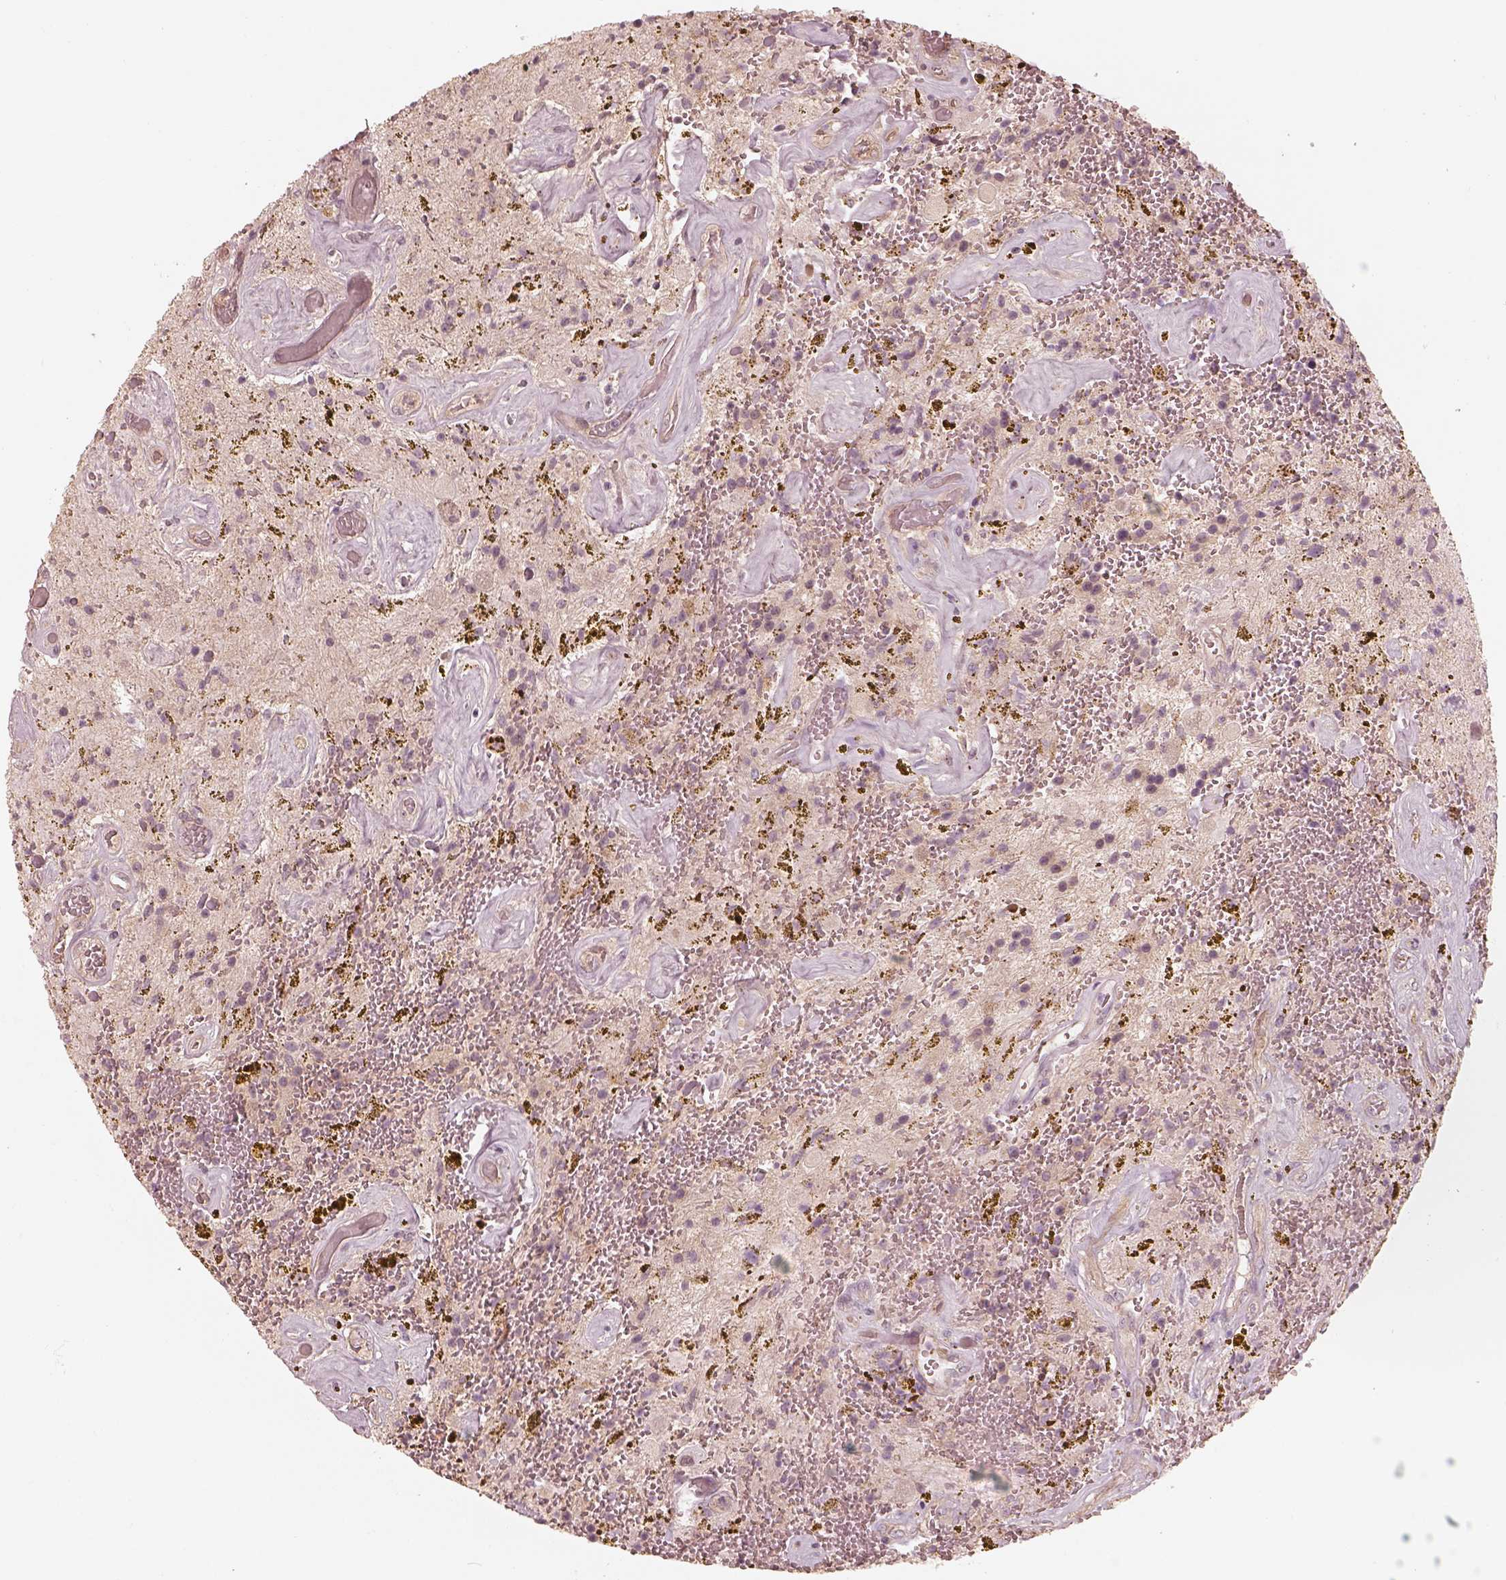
{"staining": {"intensity": "negative", "quantity": "none", "location": "none"}, "tissue": "glioma", "cell_type": "Tumor cells", "image_type": "cancer", "snomed": [{"axis": "morphology", "description": "Glioma, malignant, Low grade"}, {"axis": "topography", "description": "Cerebellum"}], "caption": "Protein analysis of glioma displays no significant staining in tumor cells.", "gene": "KIF5C", "patient": {"sex": "female", "age": 14}}